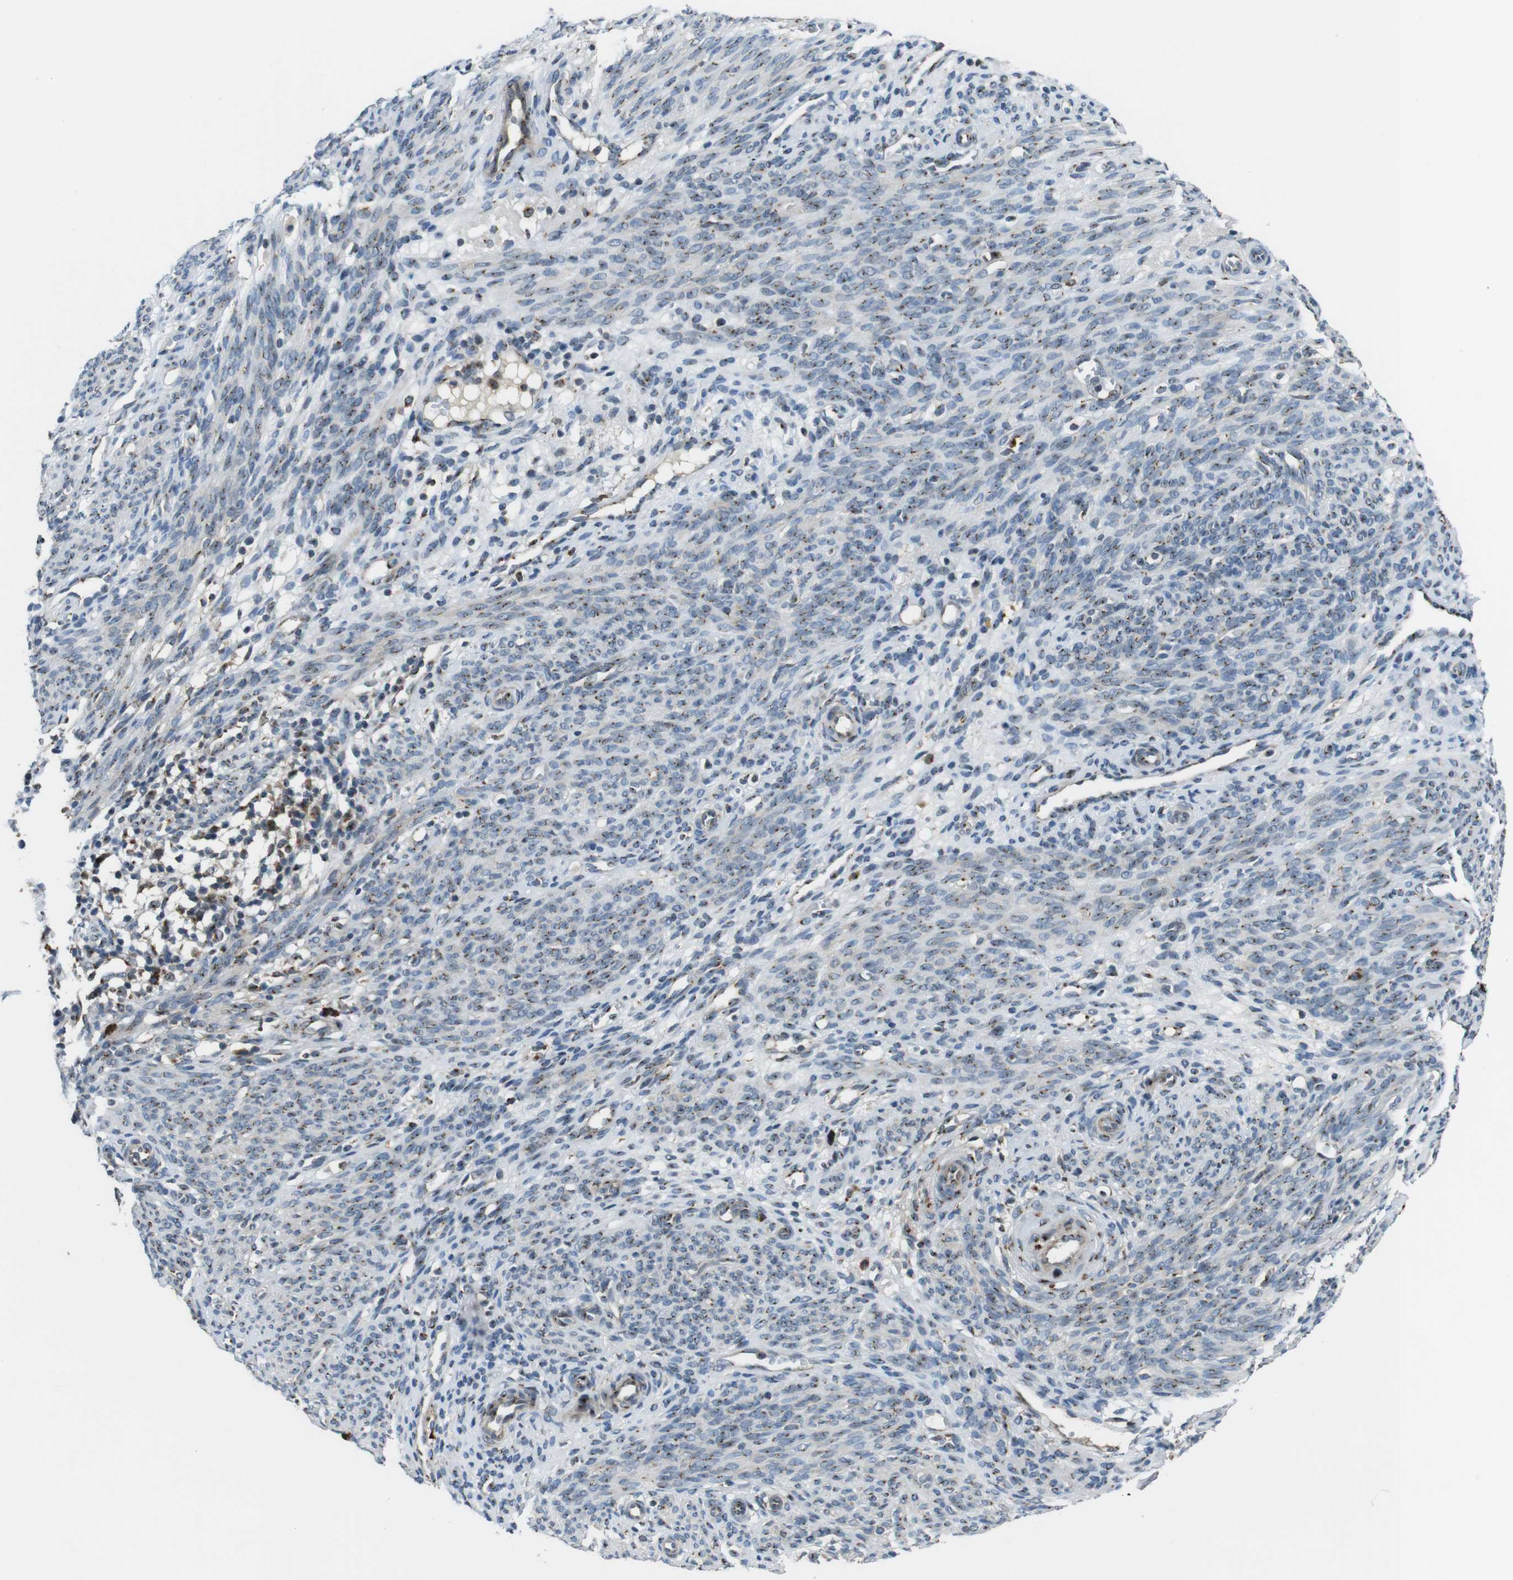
{"staining": {"intensity": "moderate", "quantity": "<25%", "location": "cytoplasmic/membranous"}, "tissue": "endometrium", "cell_type": "Cells in endometrial stroma", "image_type": "normal", "snomed": [{"axis": "morphology", "description": "Normal tissue, NOS"}, {"axis": "morphology", "description": "Adenocarcinoma, NOS"}, {"axis": "topography", "description": "Endometrium"}, {"axis": "topography", "description": "Ovary"}], "caption": "High-magnification brightfield microscopy of normal endometrium stained with DAB (3,3'-diaminobenzidine) (brown) and counterstained with hematoxylin (blue). cells in endometrial stroma exhibit moderate cytoplasmic/membranous positivity is appreciated in about<25% of cells.", "gene": "ZFPL1", "patient": {"sex": "female", "age": 68}}